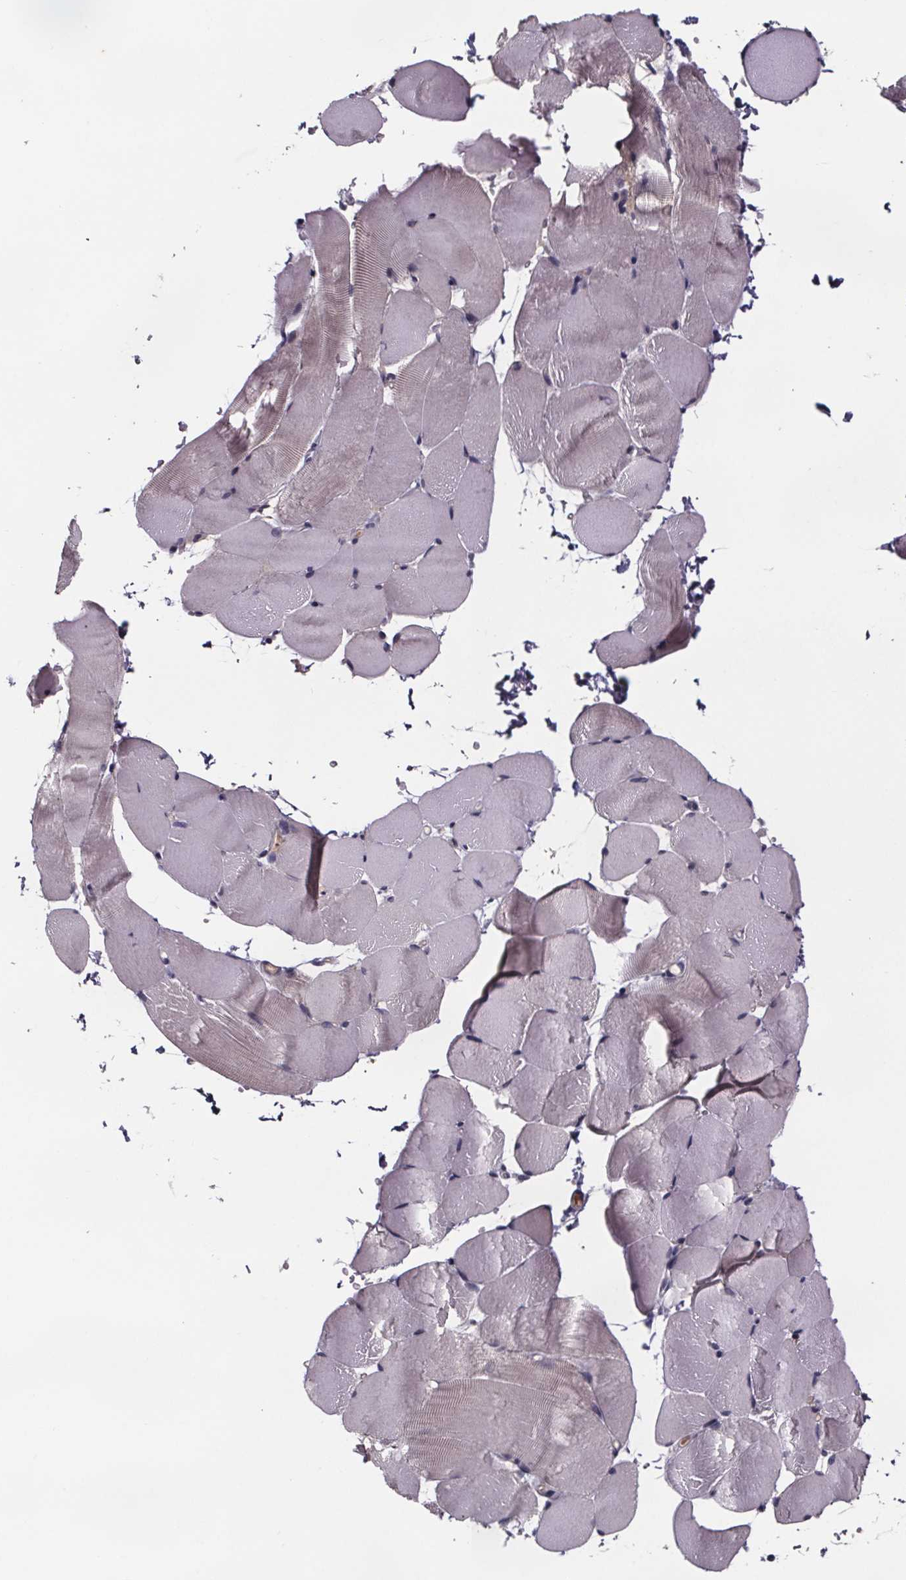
{"staining": {"intensity": "negative", "quantity": "none", "location": "none"}, "tissue": "skeletal muscle", "cell_type": "Myocytes", "image_type": "normal", "snomed": [{"axis": "morphology", "description": "Normal tissue, NOS"}, {"axis": "topography", "description": "Skeletal muscle"}], "caption": "Skeletal muscle was stained to show a protein in brown. There is no significant positivity in myocytes. (Brightfield microscopy of DAB IHC at high magnification).", "gene": "NPHP4", "patient": {"sex": "female", "age": 37}}